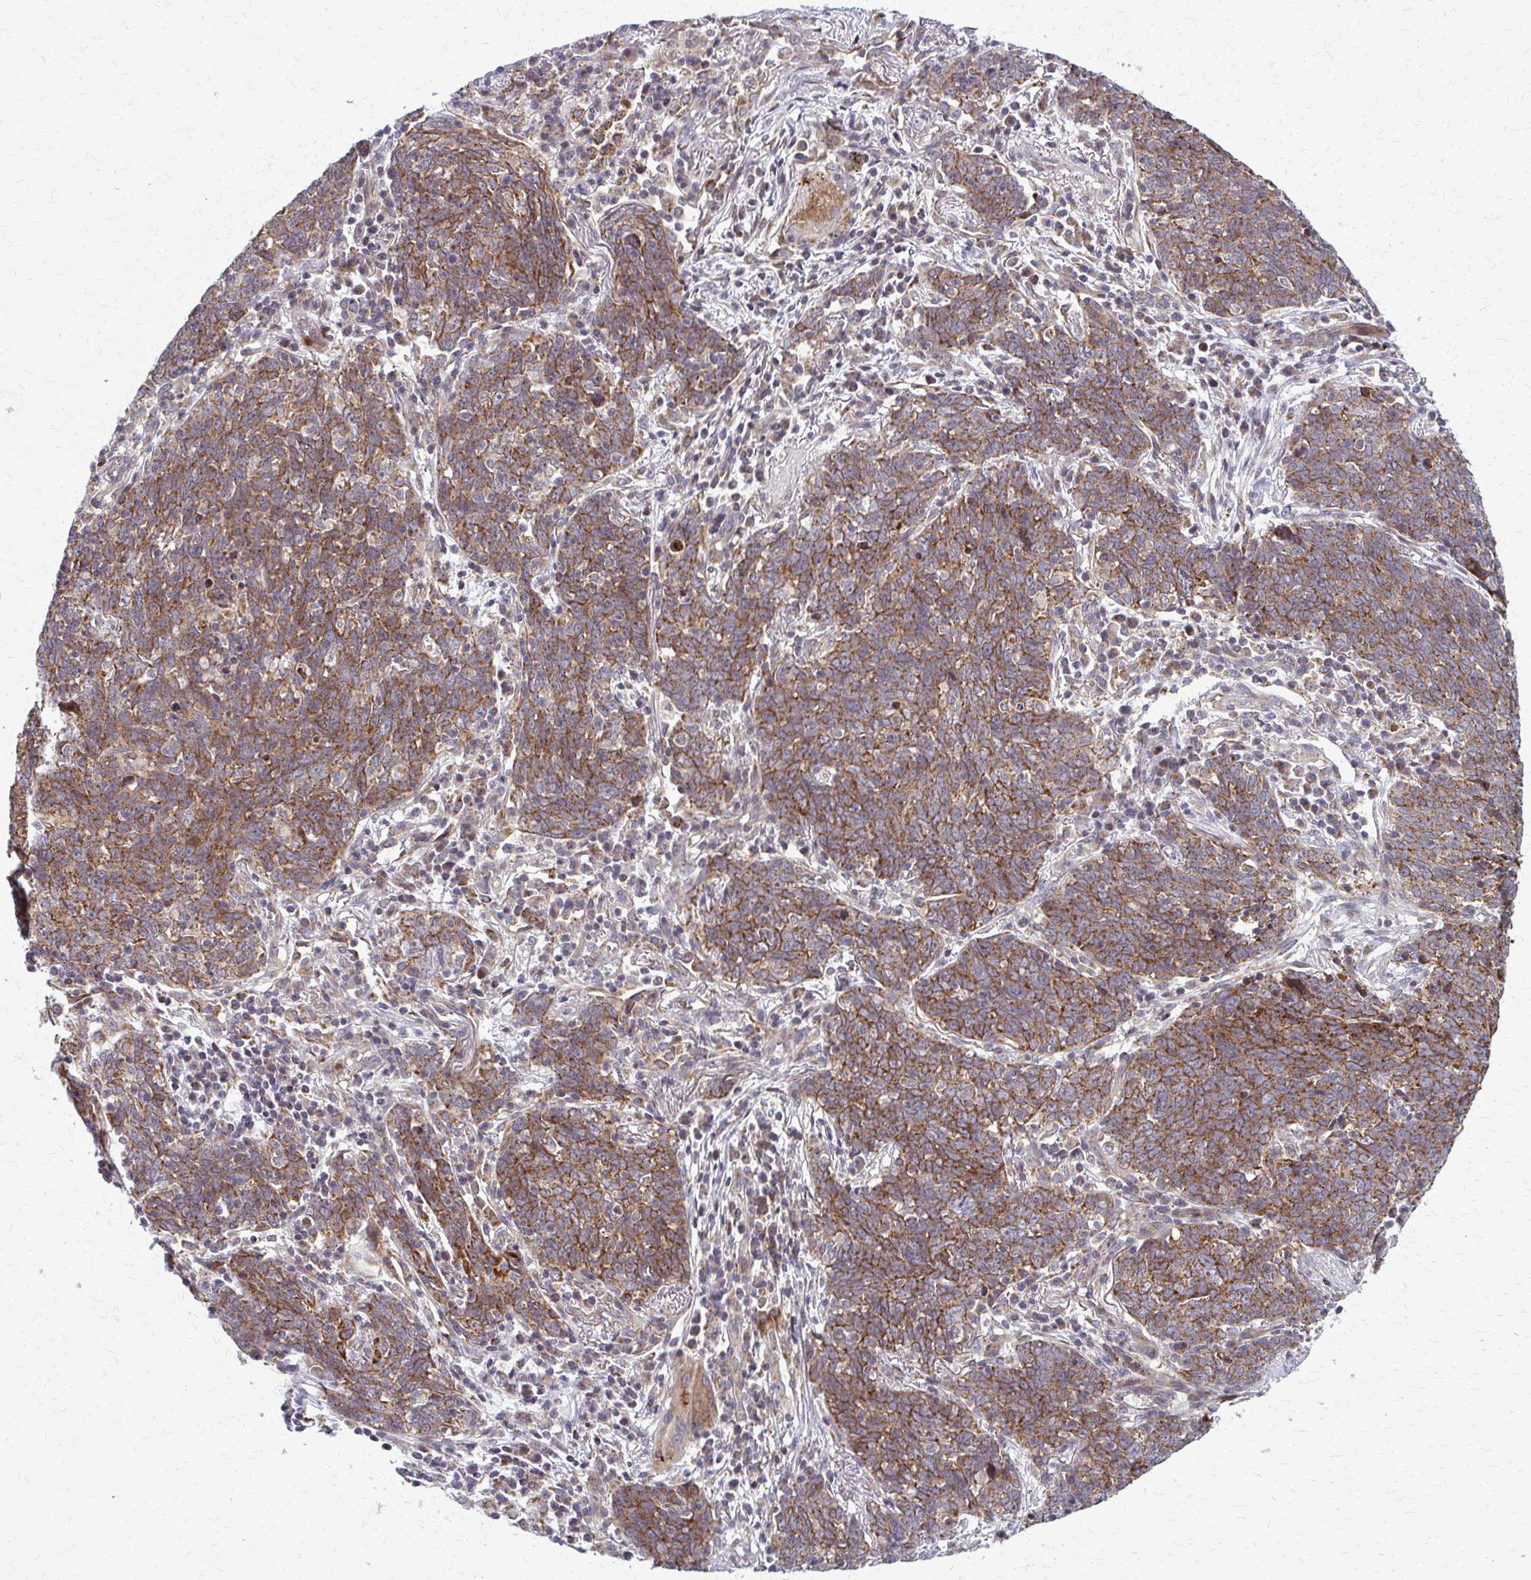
{"staining": {"intensity": "moderate", "quantity": ">75%", "location": "cytoplasmic/membranous"}, "tissue": "lung cancer", "cell_type": "Tumor cells", "image_type": "cancer", "snomed": [{"axis": "morphology", "description": "Squamous cell carcinoma, NOS"}, {"axis": "topography", "description": "Lung"}], "caption": "Protein expression by immunohistochemistry (IHC) demonstrates moderate cytoplasmic/membranous staining in approximately >75% of tumor cells in lung squamous cell carcinoma. (Brightfield microscopy of DAB IHC at high magnification).", "gene": "MCCC1", "patient": {"sex": "female", "age": 72}}